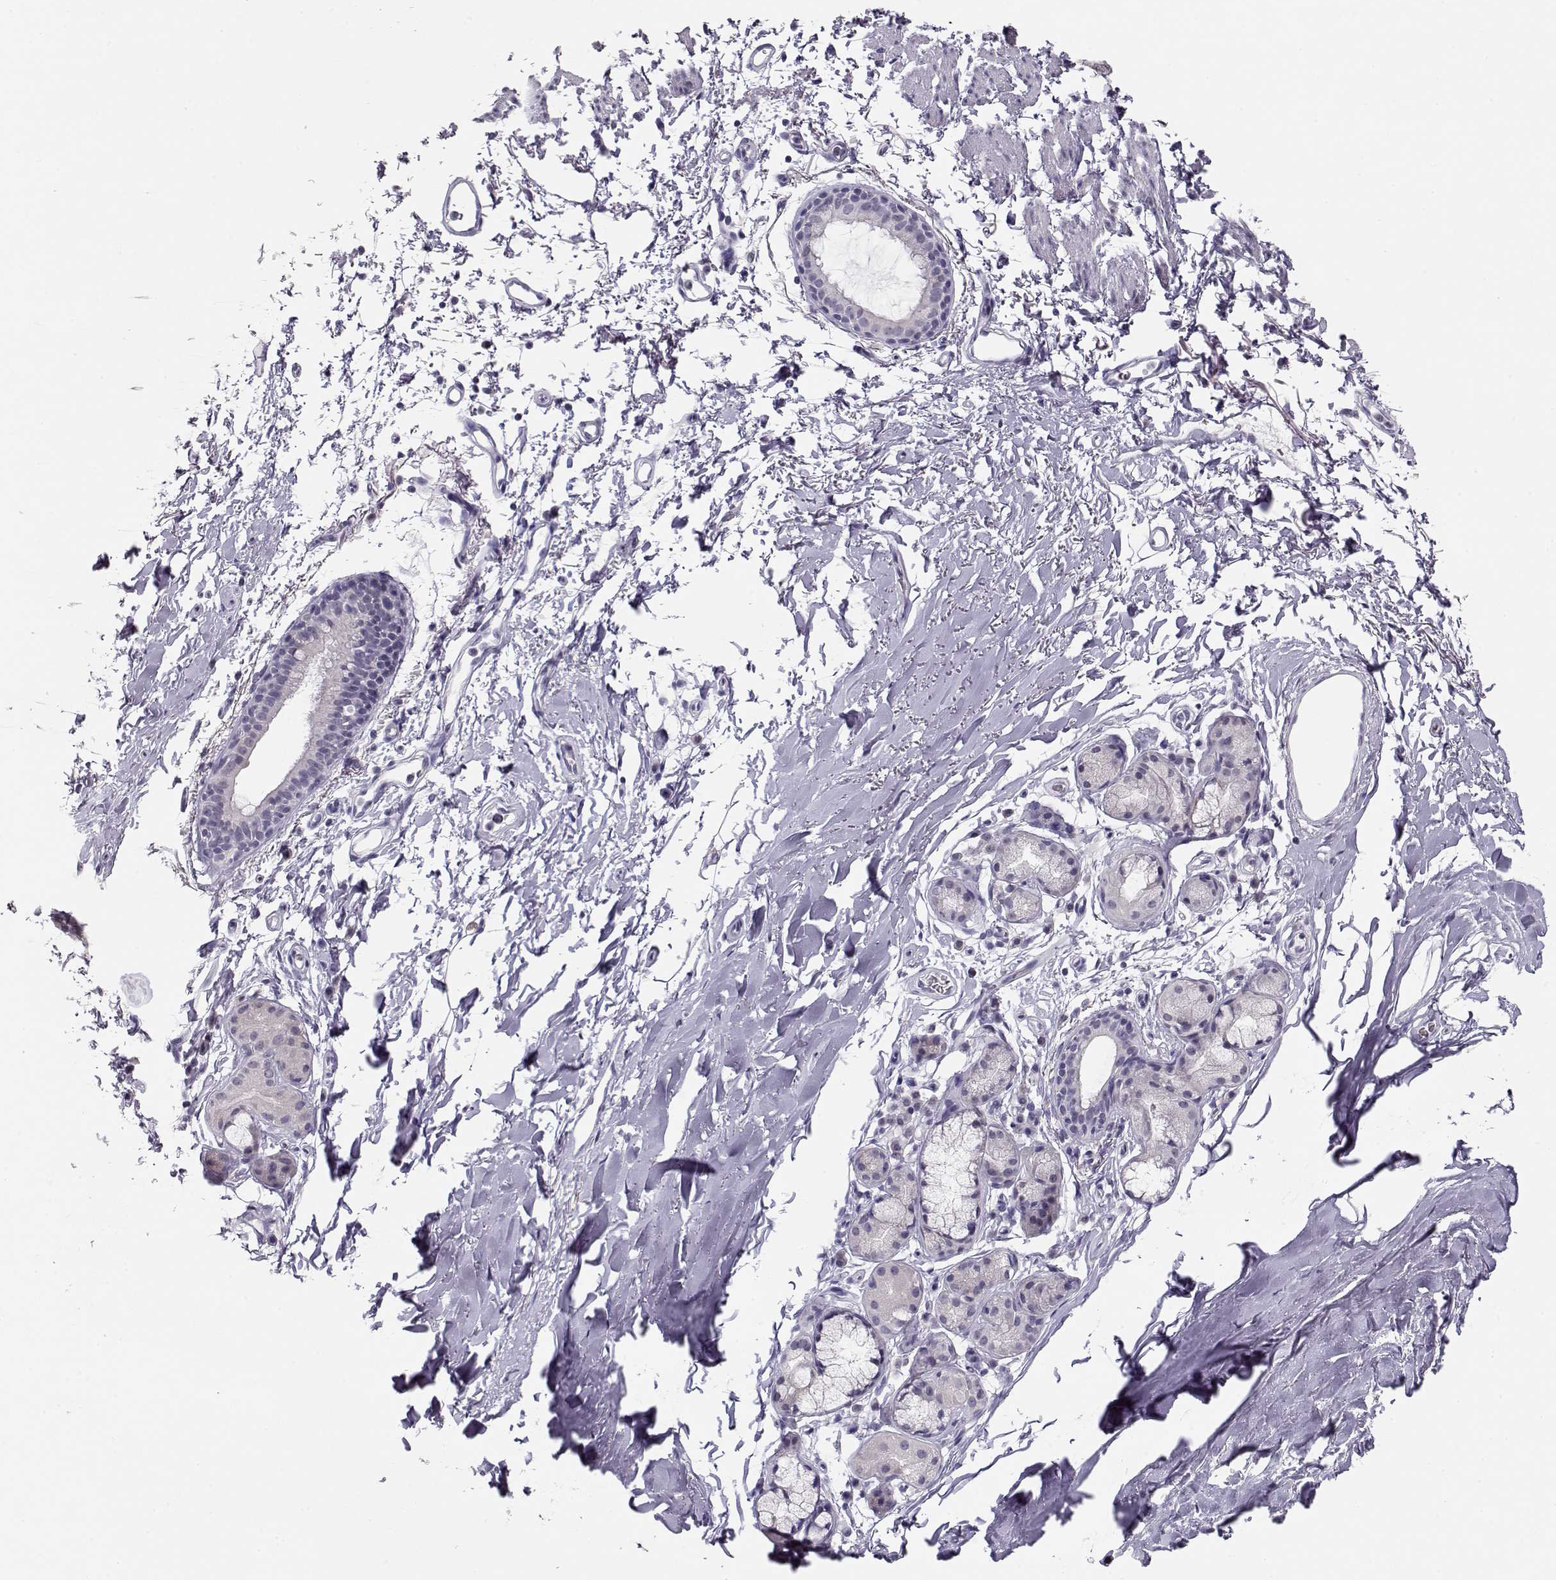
{"staining": {"intensity": "negative", "quantity": "none", "location": "none"}, "tissue": "bronchus", "cell_type": "Respiratory epithelial cells", "image_type": "normal", "snomed": [{"axis": "morphology", "description": "Normal tissue, NOS"}, {"axis": "topography", "description": "Lymph node"}, {"axis": "topography", "description": "Bronchus"}], "caption": "Bronchus was stained to show a protein in brown. There is no significant staining in respiratory epithelial cells. (DAB (3,3'-diaminobenzidine) immunohistochemistry (IHC) visualized using brightfield microscopy, high magnification).", "gene": "IMPG1", "patient": {"sex": "female", "age": 70}}